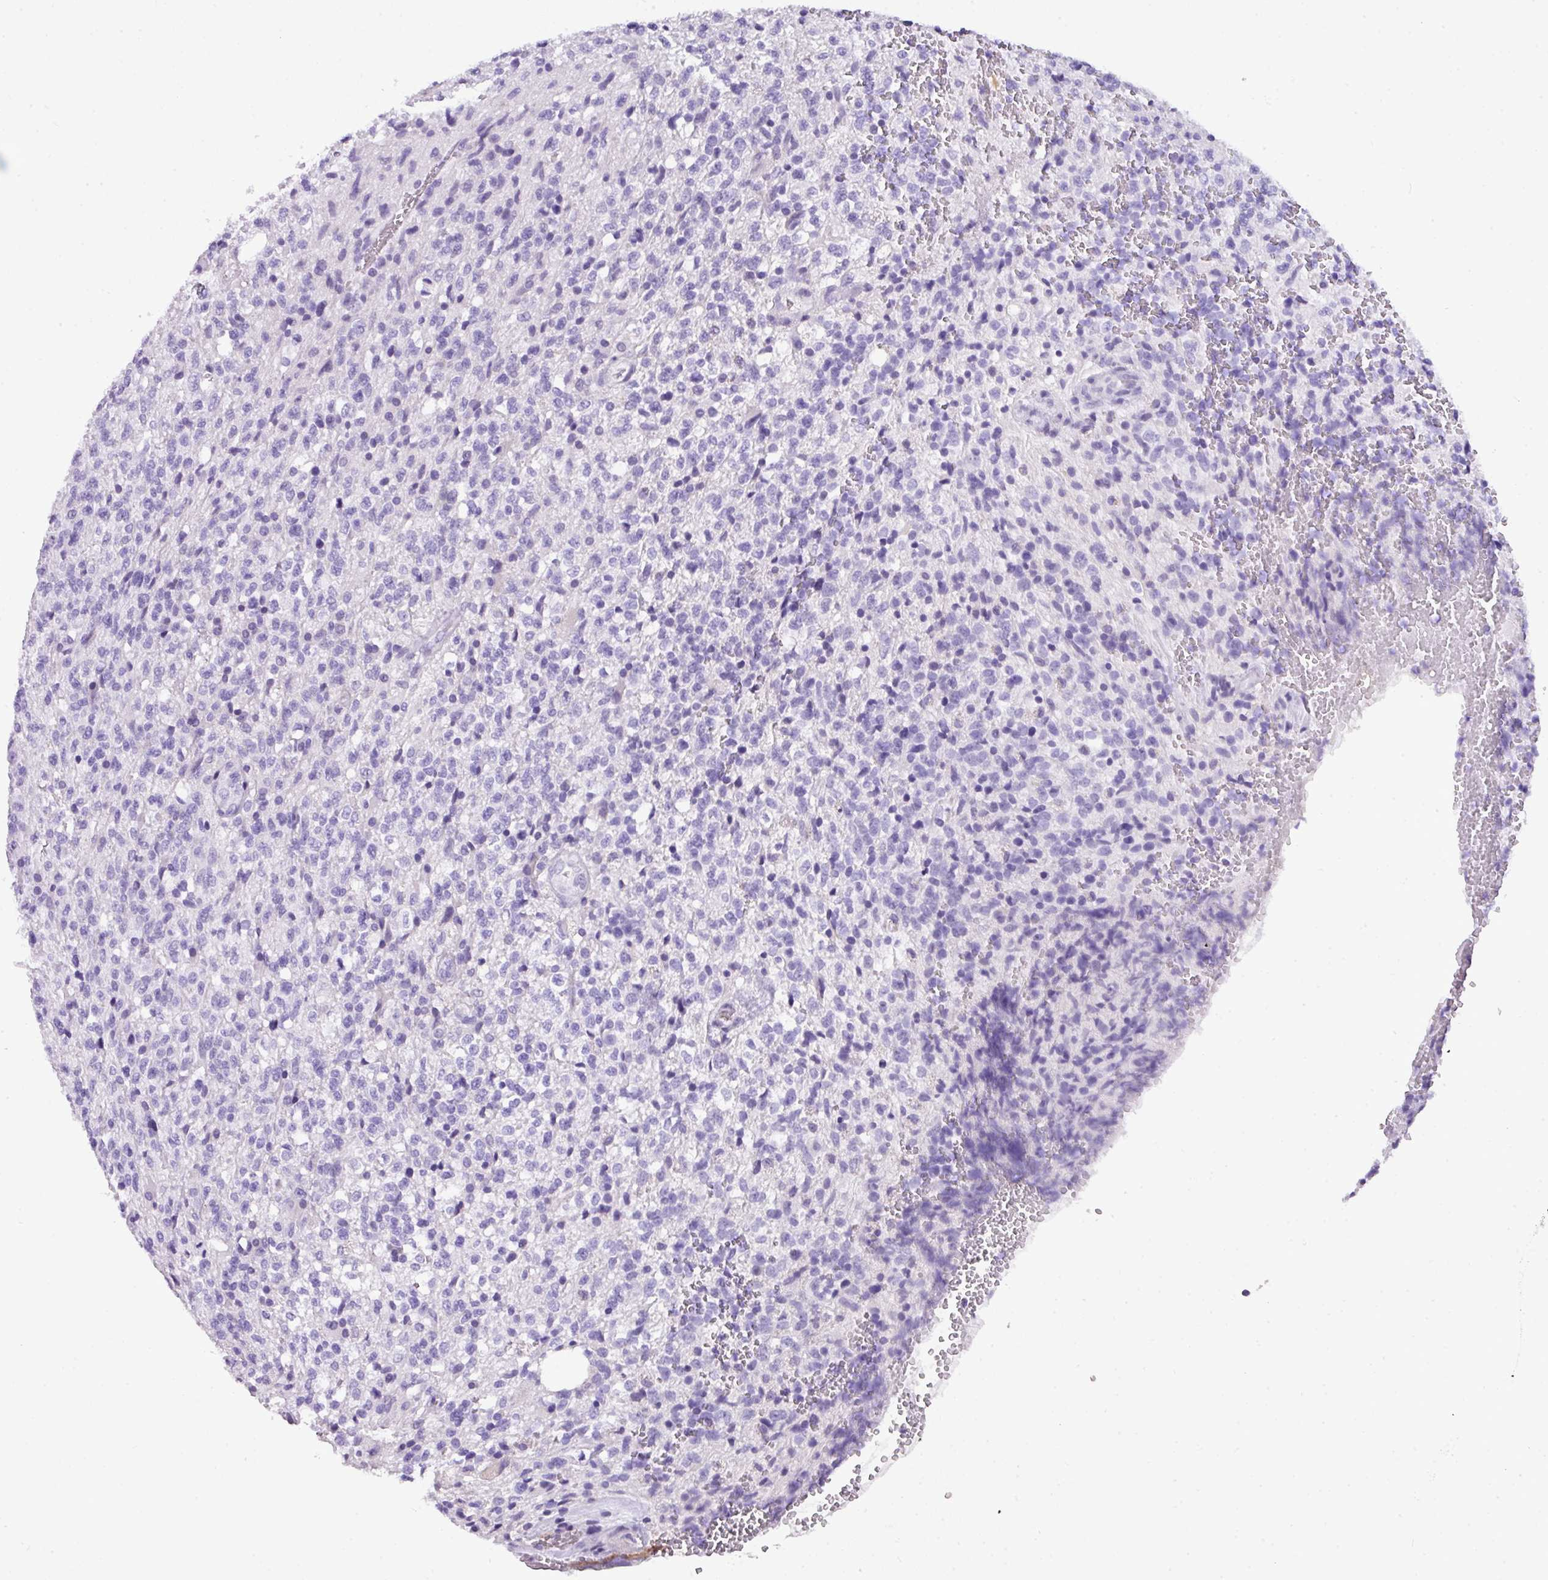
{"staining": {"intensity": "negative", "quantity": "none", "location": "none"}, "tissue": "glioma", "cell_type": "Tumor cells", "image_type": "cancer", "snomed": [{"axis": "morphology", "description": "Glioma, malignant, High grade"}, {"axis": "topography", "description": "Brain"}], "caption": "Human glioma stained for a protein using IHC exhibits no positivity in tumor cells.", "gene": "MUC21", "patient": {"sex": "male", "age": 56}}